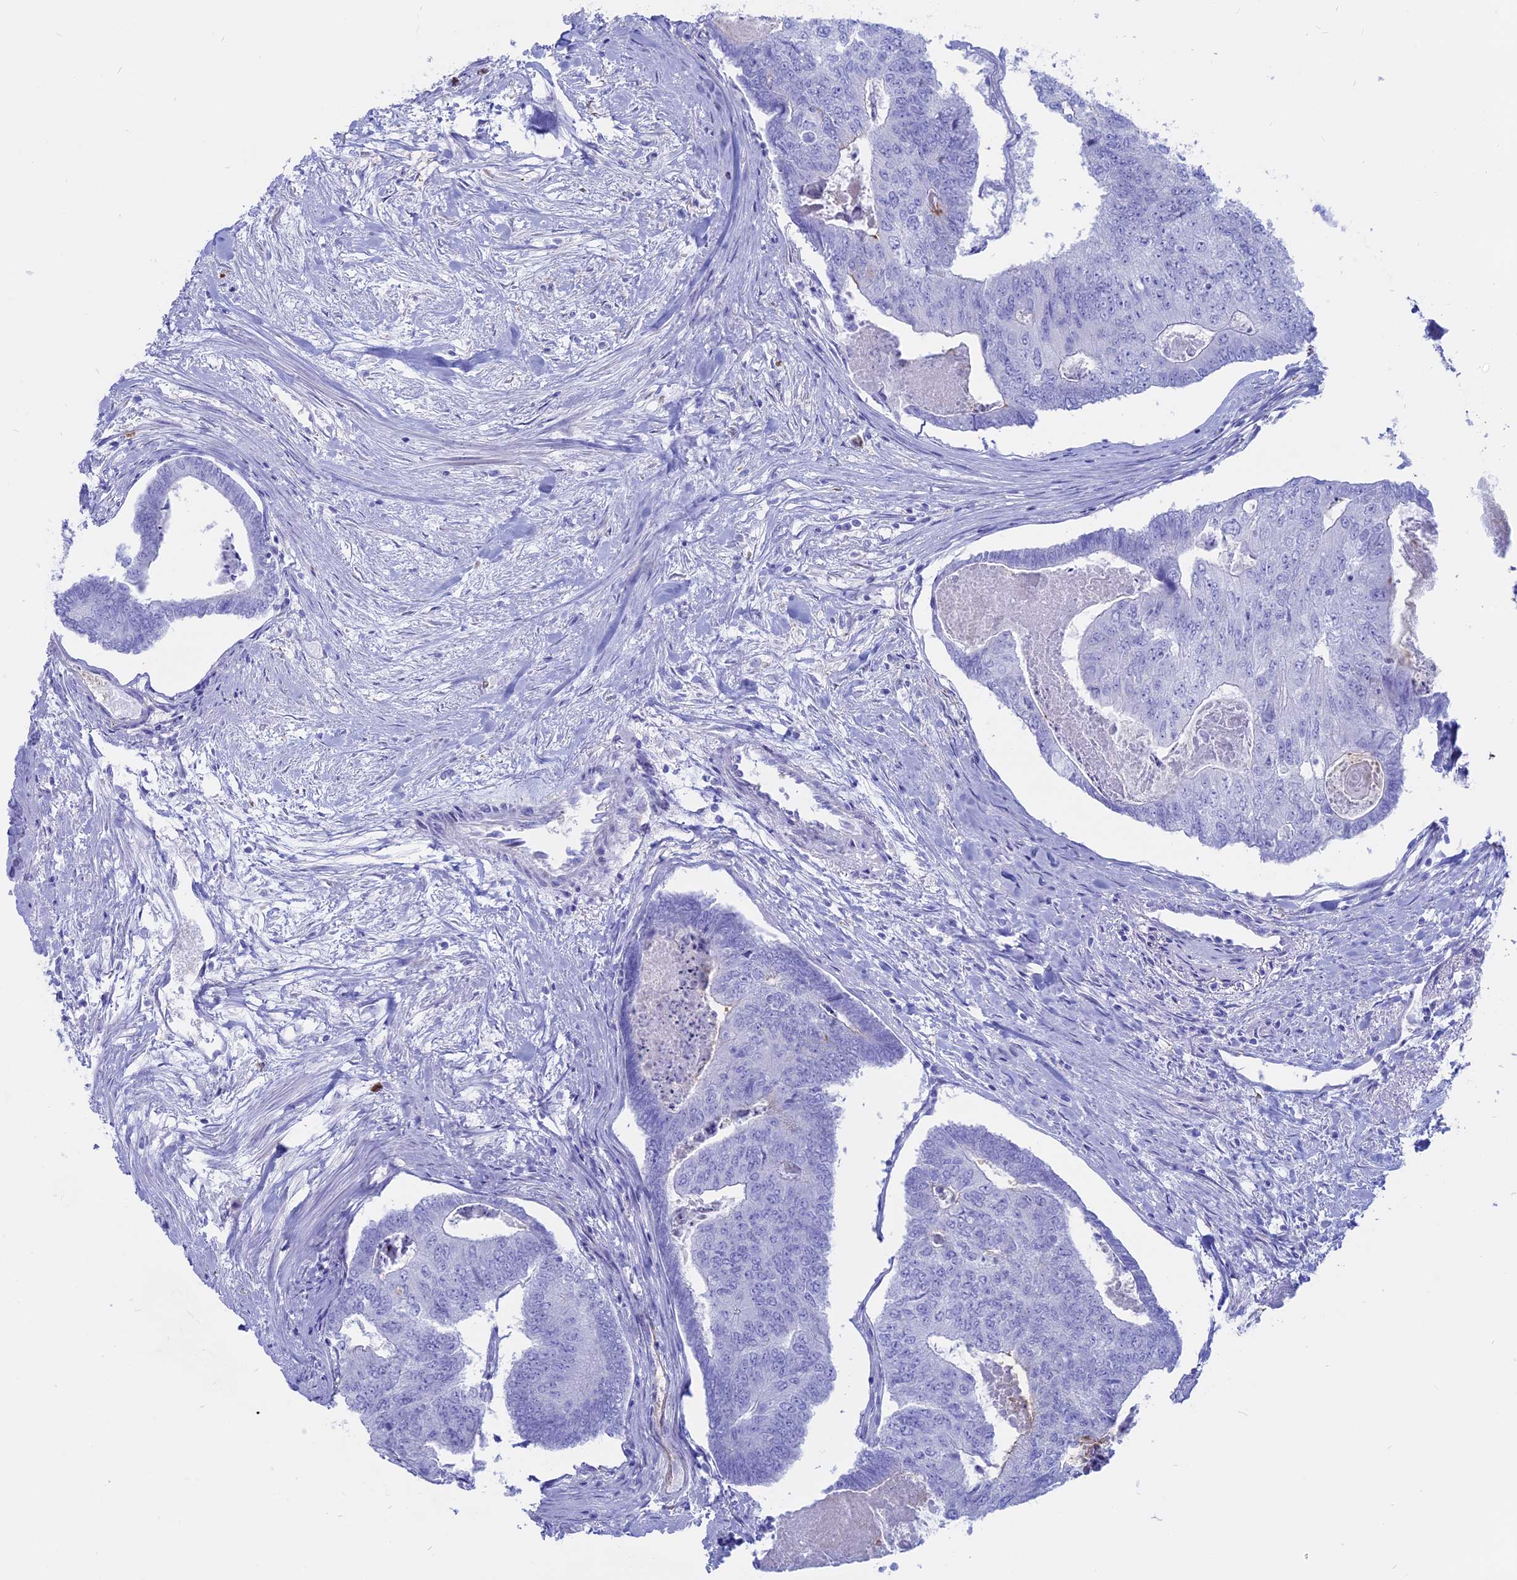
{"staining": {"intensity": "negative", "quantity": "none", "location": "none"}, "tissue": "colorectal cancer", "cell_type": "Tumor cells", "image_type": "cancer", "snomed": [{"axis": "morphology", "description": "Adenocarcinoma, NOS"}, {"axis": "topography", "description": "Colon"}], "caption": "Immunohistochemistry photomicrograph of neoplastic tissue: human adenocarcinoma (colorectal) stained with DAB (3,3'-diaminobenzidine) reveals no significant protein expression in tumor cells.", "gene": "OR2AE1", "patient": {"sex": "female", "age": 67}}